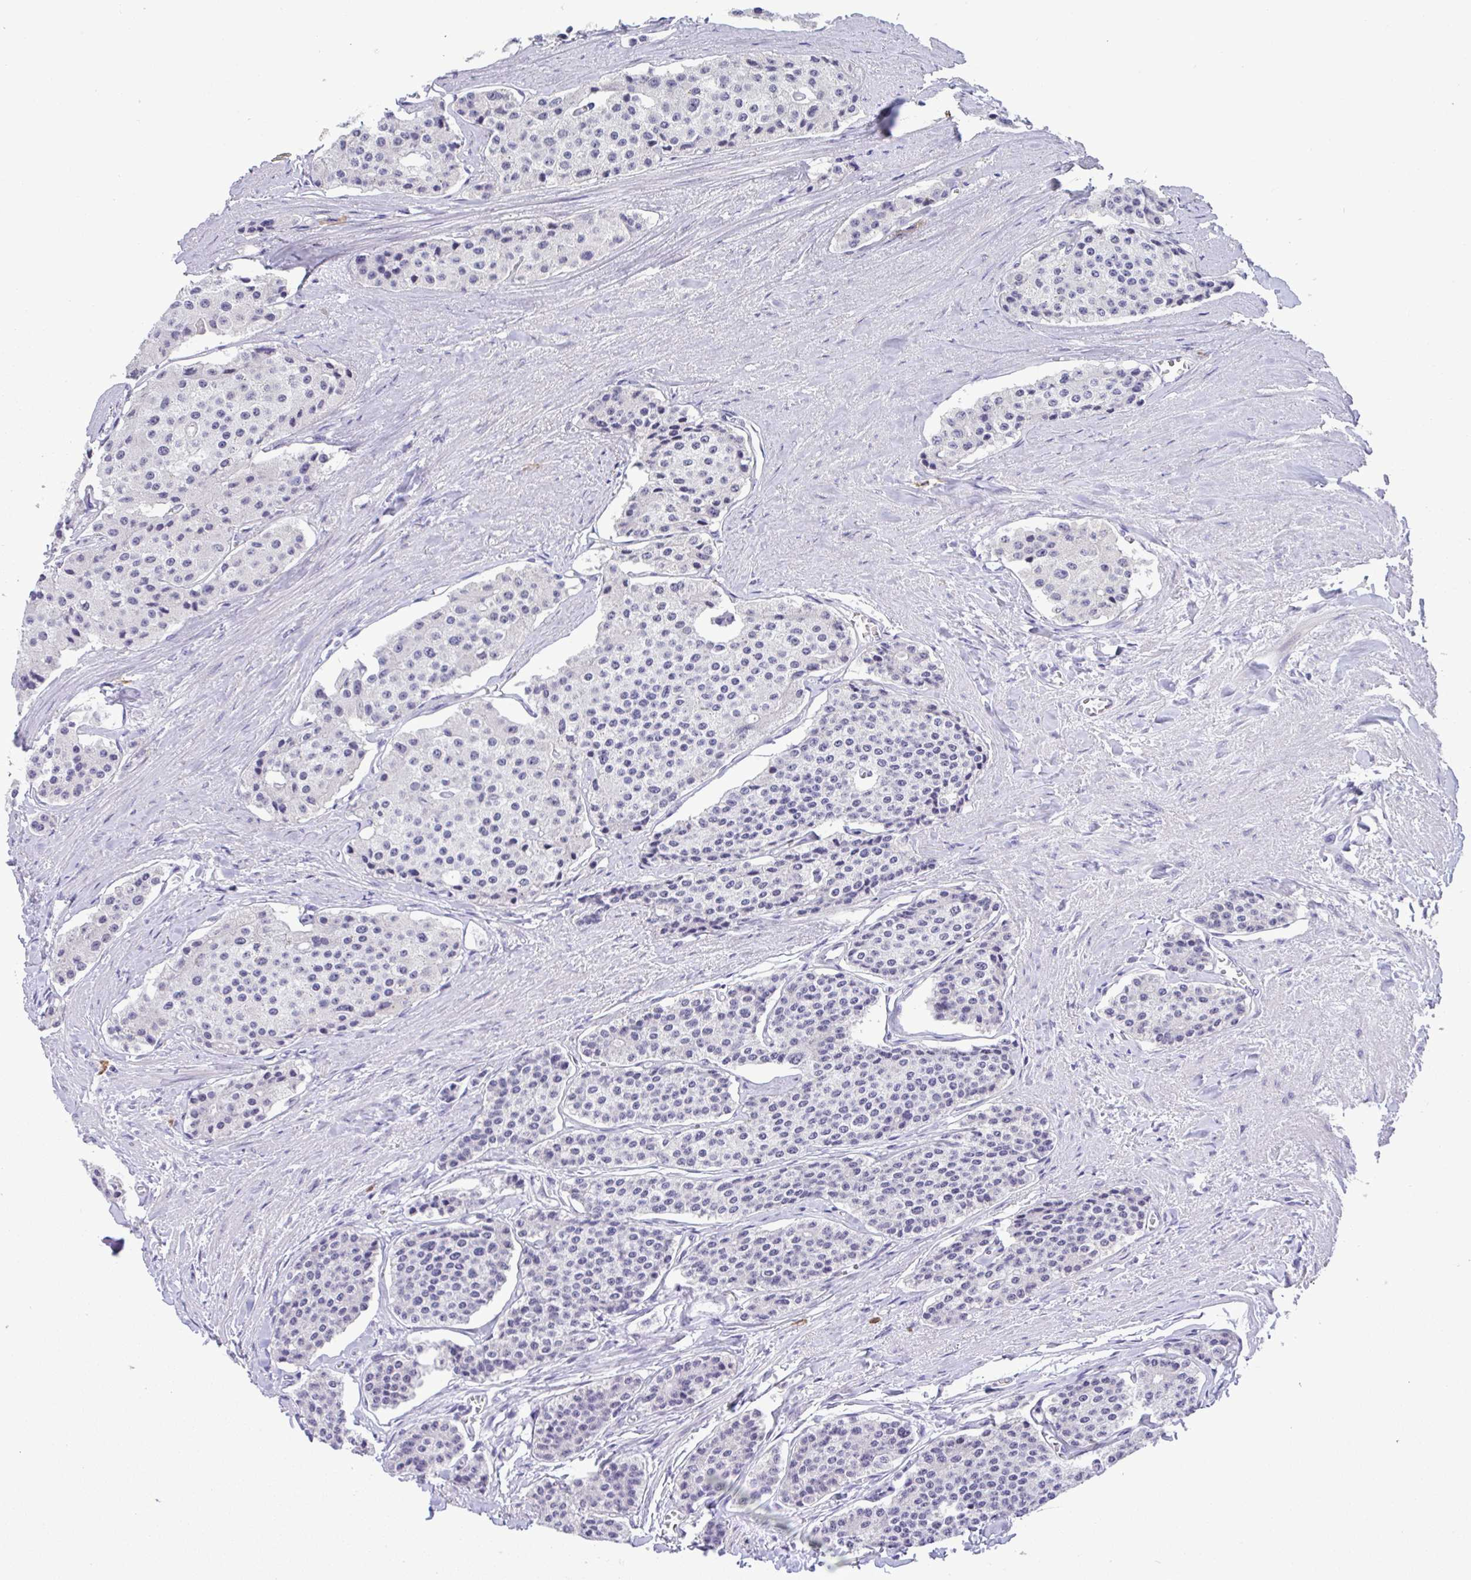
{"staining": {"intensity": "negative", "quantity": "none", "location": "none"}, "tissue": "carcinoid", "cell_type": "Tumor cells", "image_type": "cancer", "snomed": [{"axis": "morphology", "description": "Carcinoid, malignant, NOS"}, {"axis": "topography", "description": "Small intestine"}], "caption": "Immunohistochemical staining of malignant carcinoid shows no significant positivity in tumor cells. (DAB immunohistochemistry, high magnification).", "gene": "YBX2", "patient": {"sex": "female", "age": 65}}